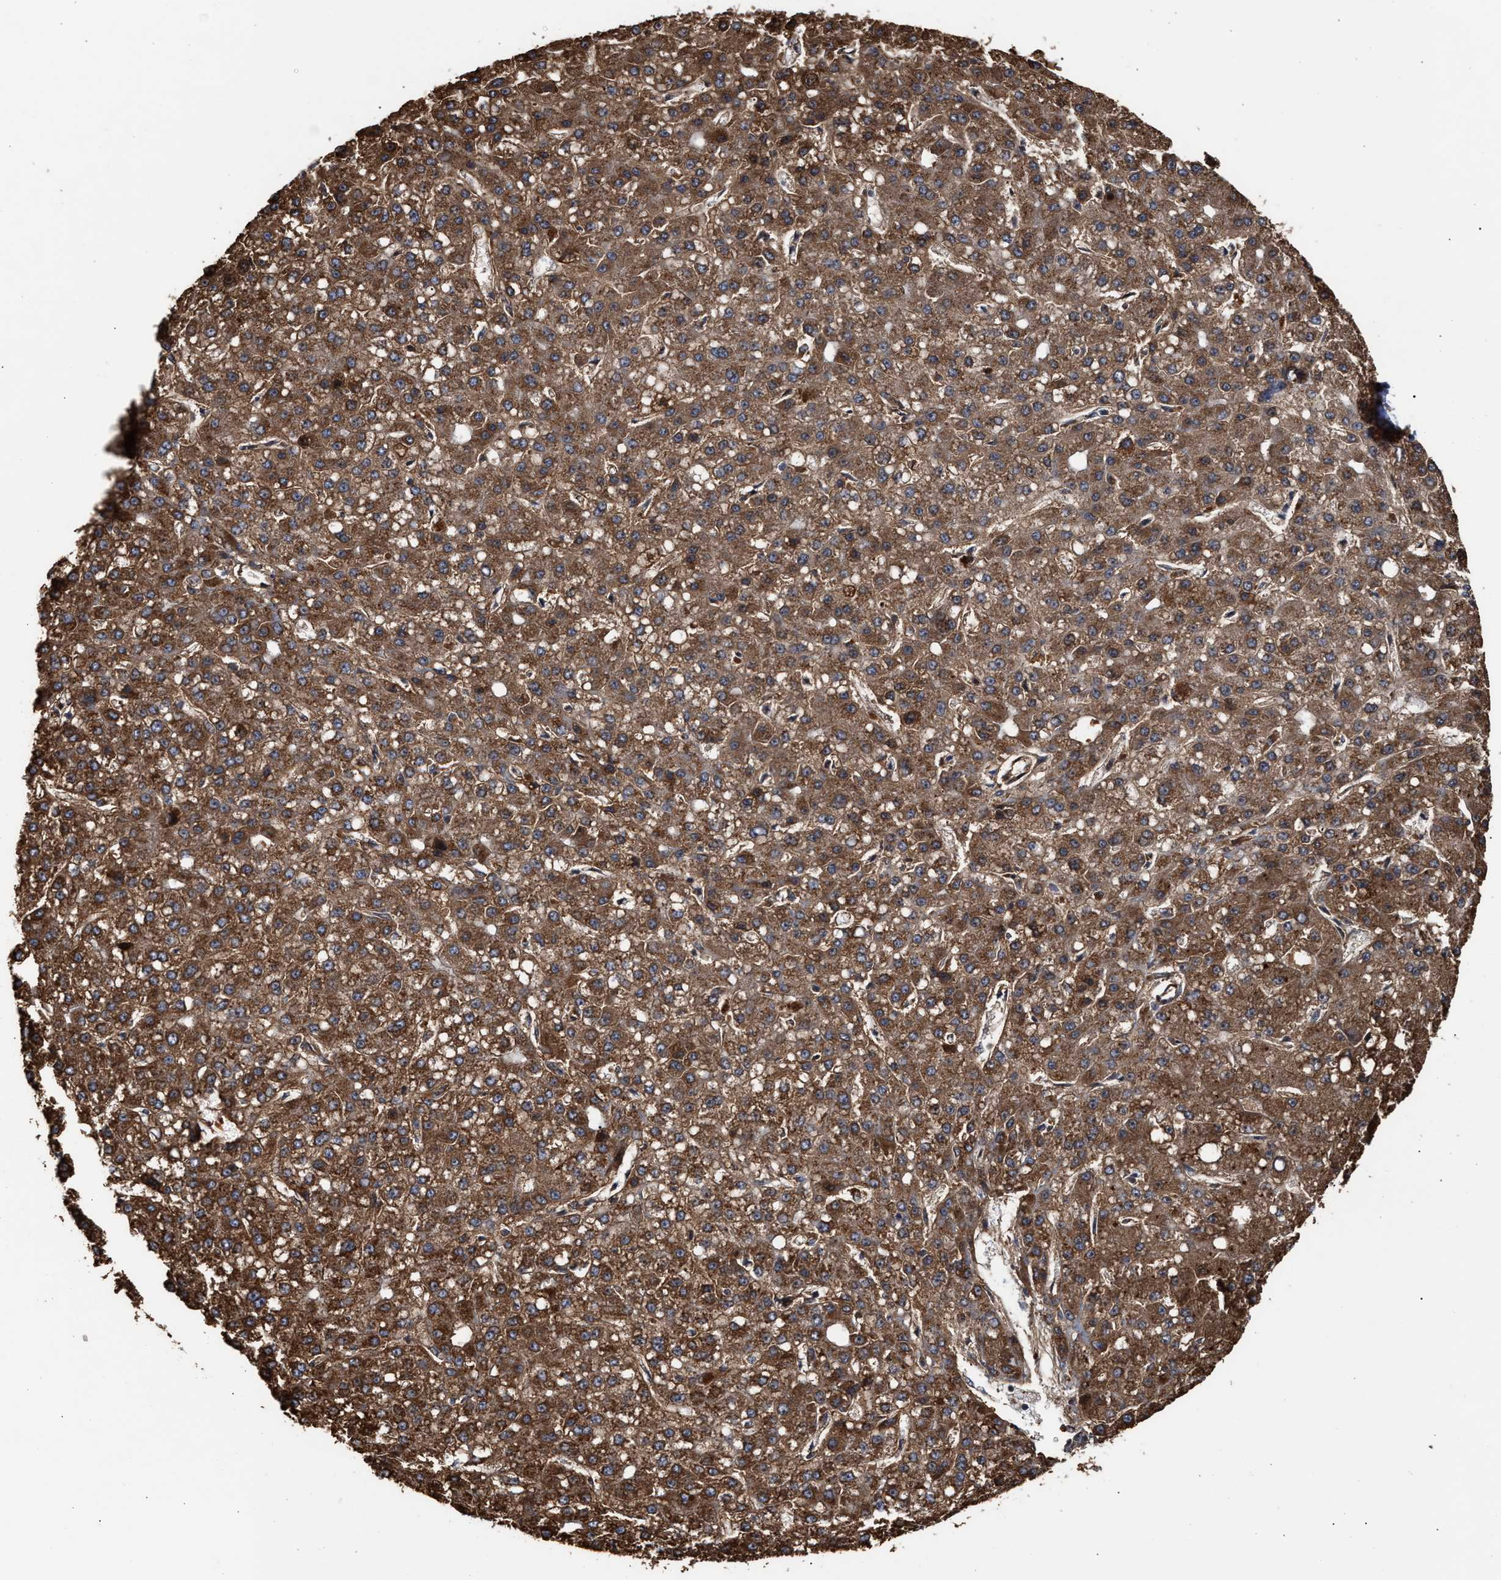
{"staining": {"intensity": "strong", "quantity": ">75%", "location": "cytoplasmic/membranous"}, "tissue": "liver cancer", "cell_type": "Tumor cells", "image_type": "cancer", "snomed": [{"axis": "morphology", "description": "Carcinoma, Hepatocellular, NOS"}, {"axis": "topography", "description": "Liver"}], "caption": "High-power microscopy captured an IHC histopathology image of hepatocellular carcinoma (liver), revealing strong cytoplasmic/membranous positivity in approximately >75% of tumor cells.", "gene": "EXOSC2", "patient": {"sex": "male", "age": 67}}